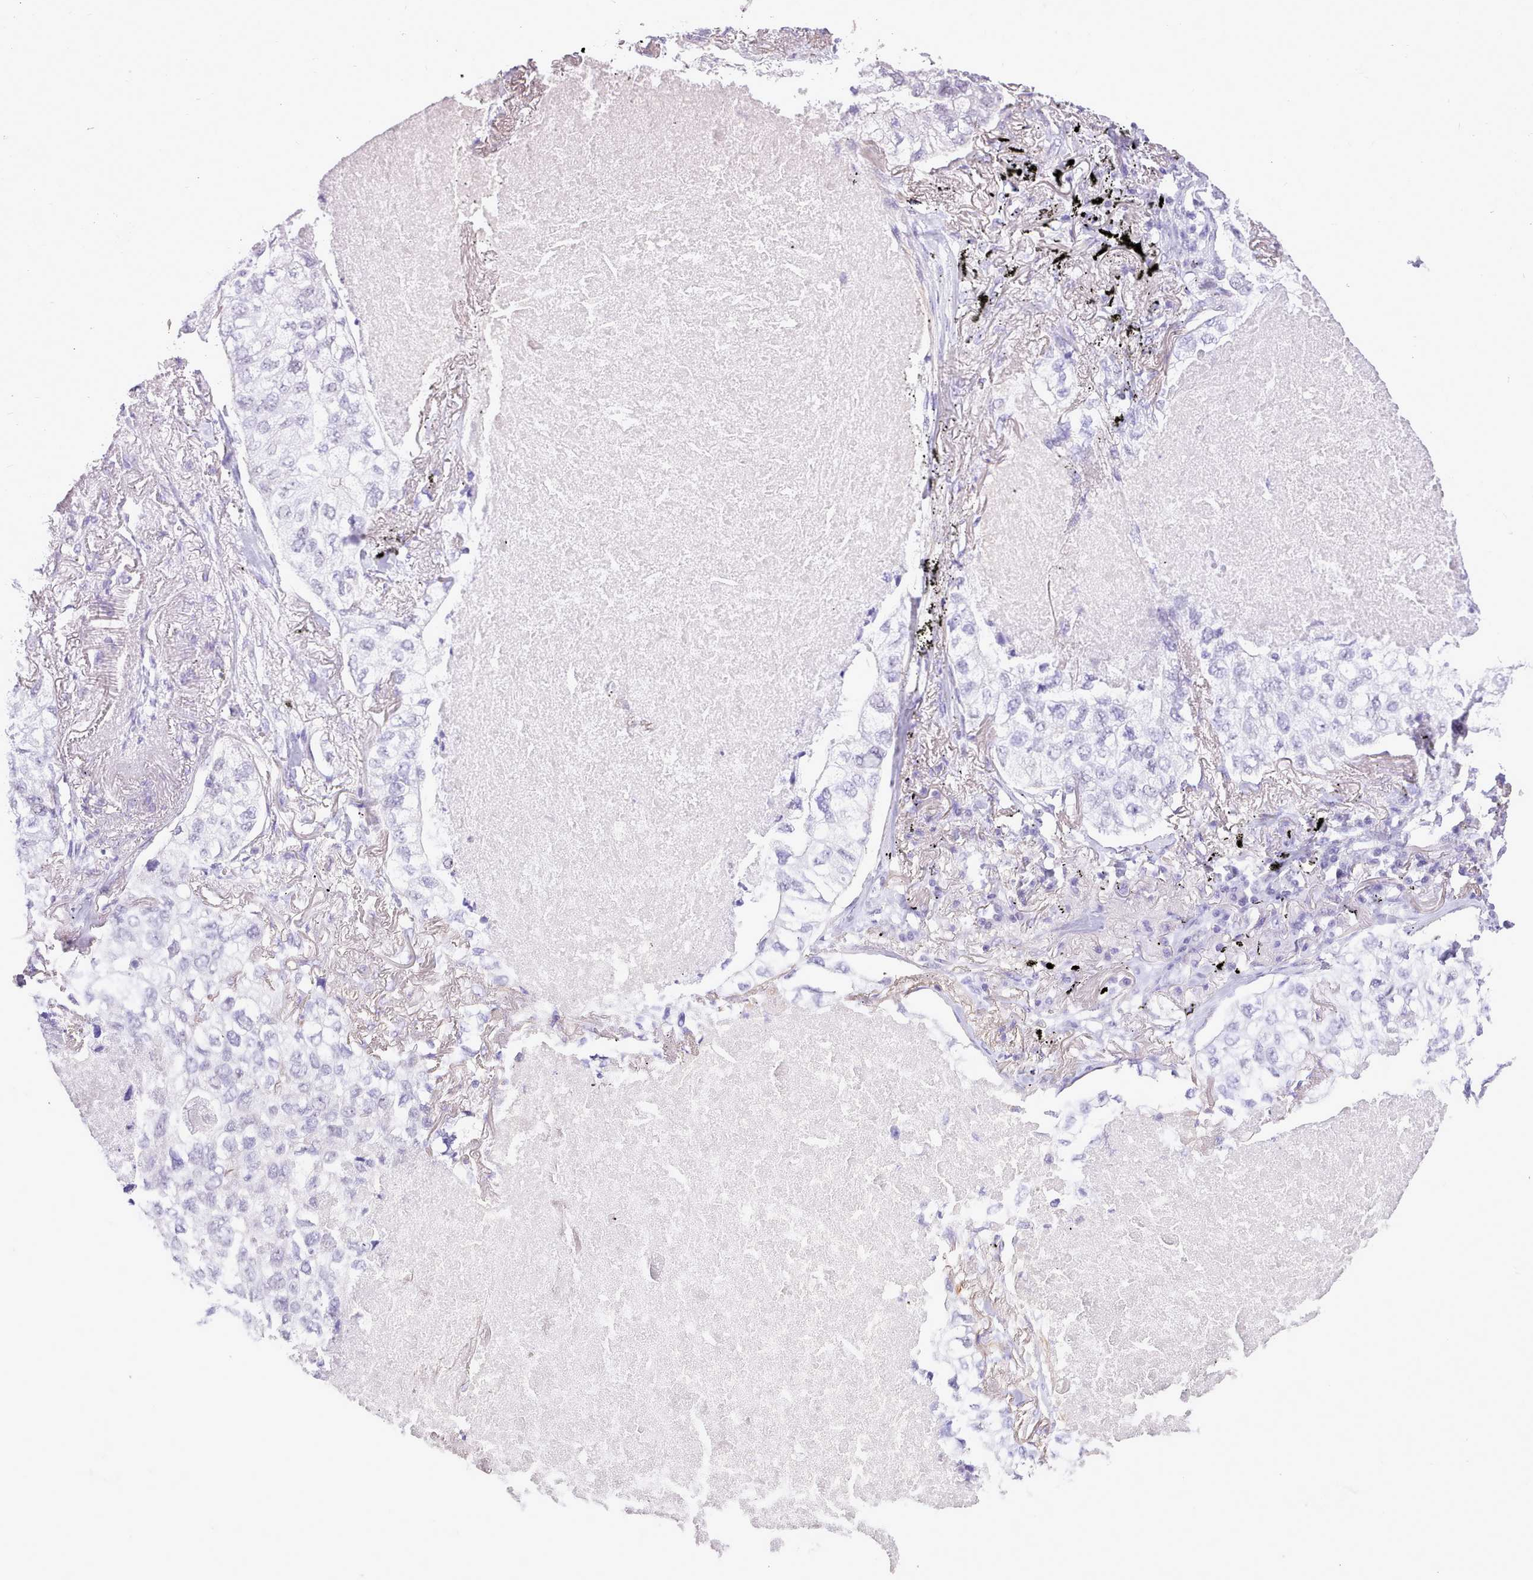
{"staining": {"intensity": "negative", "quantity": "none", "location": "none"}, "tissue": "lung cancer", "cell_type": "Tumor cells", "image_type": "cancer", "snomed": [{"axis": "morphology", "description": "Adenocarcinoma, NOS"}, {"axis": "topography", "description": "Lung"}], "caption": "An IHC micrograph of lung cancer is shown. There is no staining in tumor cells of lung cancer.", "gene": "LRRC37A", "patient": {"sex": "male", "age": 65}}